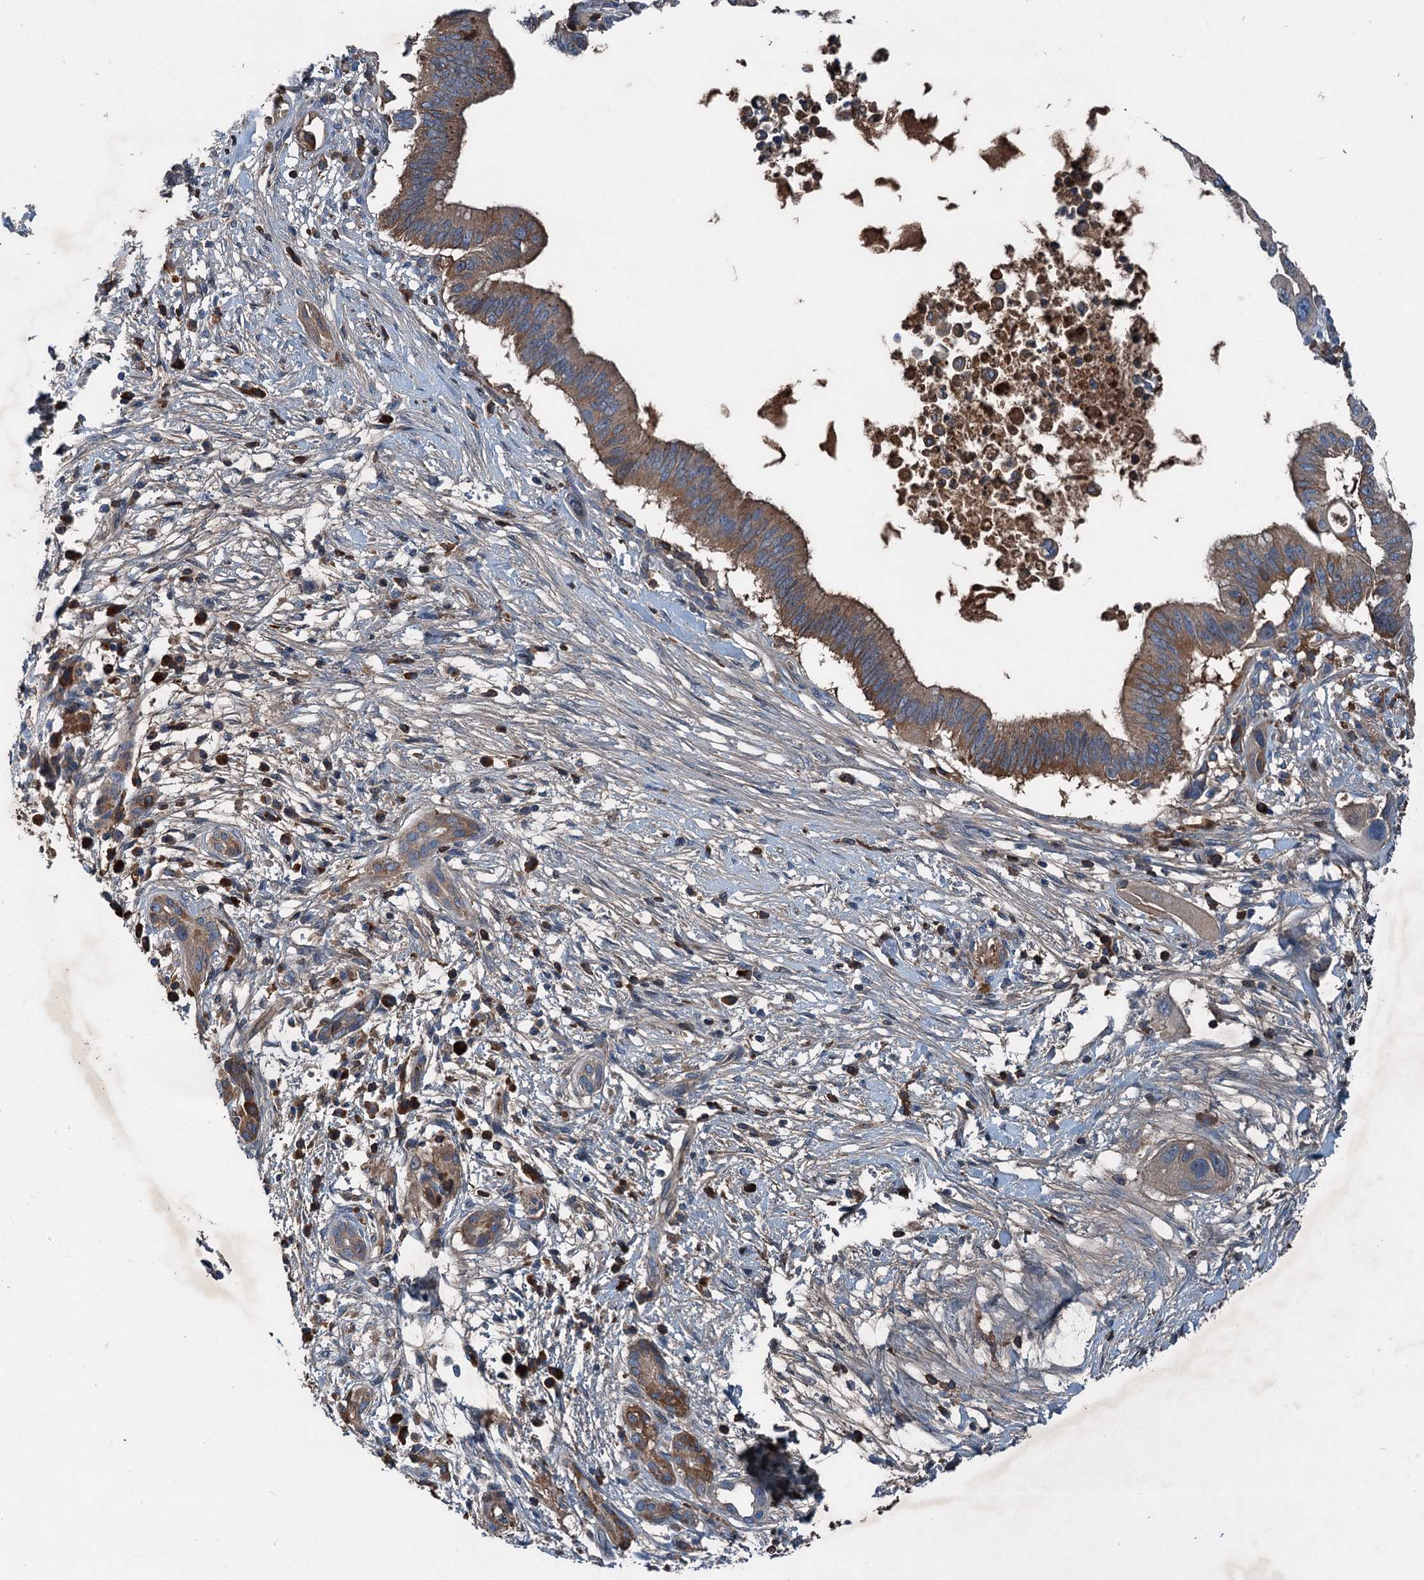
{"staining": {"intensity": "moderate", "quantity": ">75%", "location": "cytoplasmic/membranous"}, "tissue": "pancreatic cancer", "cell_type": "Tumor cells", "image_type": "cancer", "snomed": [{"axis": "morphology", "description": "Adenocarcinoma, NOS"}, {"axis": "topography", "description": "Pancreas"}], "caption": "Immunohistochemical staining of pancreatic adenocarcinoma exhibits medium levels of moderate cytoplasmic/membranous expression in about >75% of tumor cells.", "gene": "PDSS1", "patient": {"sex": "male", "age": 68}}